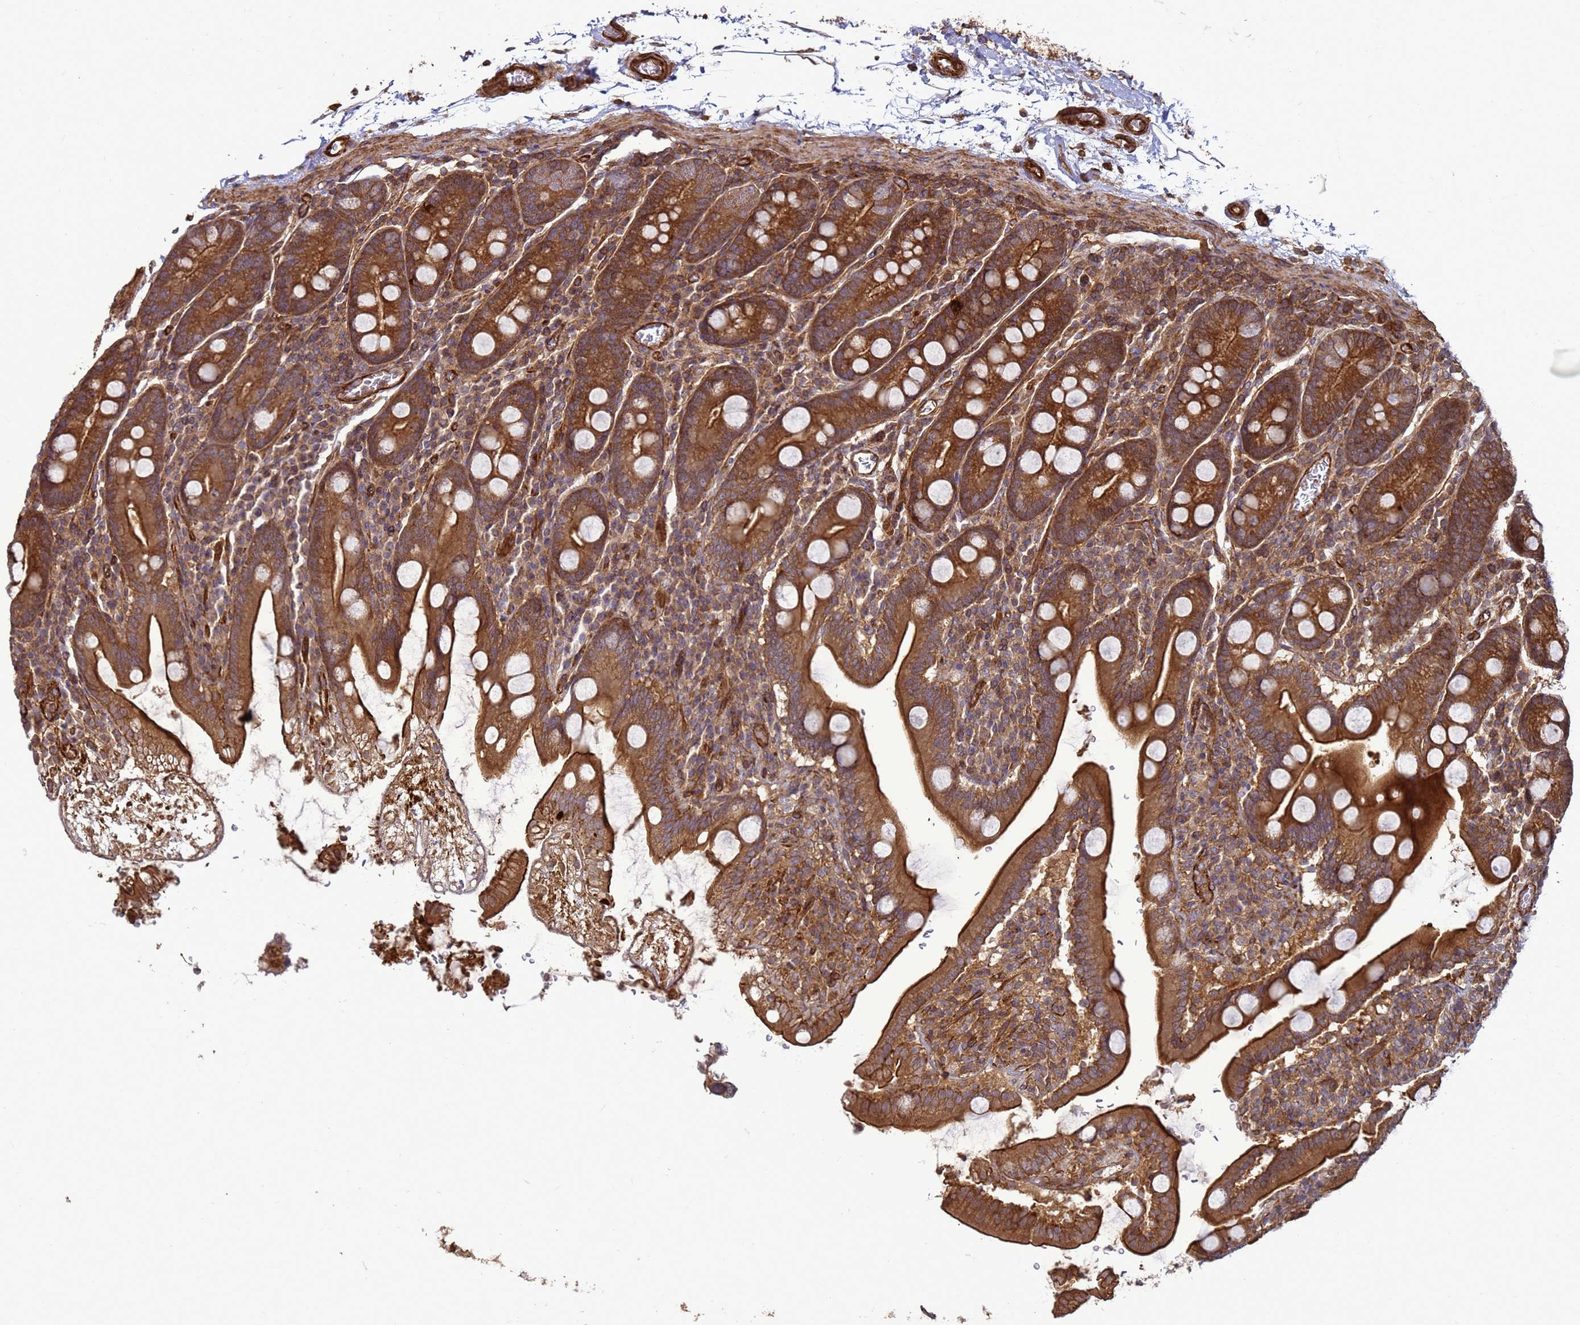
{"staining": {"intensity": "strong", "quantity": ">75%", "location": "cytoplasmic/membranous"}, "tissue": "duodenum", "cell_type": "Glandular cells", "image_type": "normal", "snomed": [{"axis": "morphology", "description": "Normal tissue, NOS"}, {"axis": "topography", "description": "Duodenum"}], "caption": "This image reveals IHC staining of unremarkable human duodenum, with high strong cytoplasmic/membranous expression in approximately >75% of glandular cells.", "gene": "CNOT1", "patient": {"sex": "male", "age": 35}}